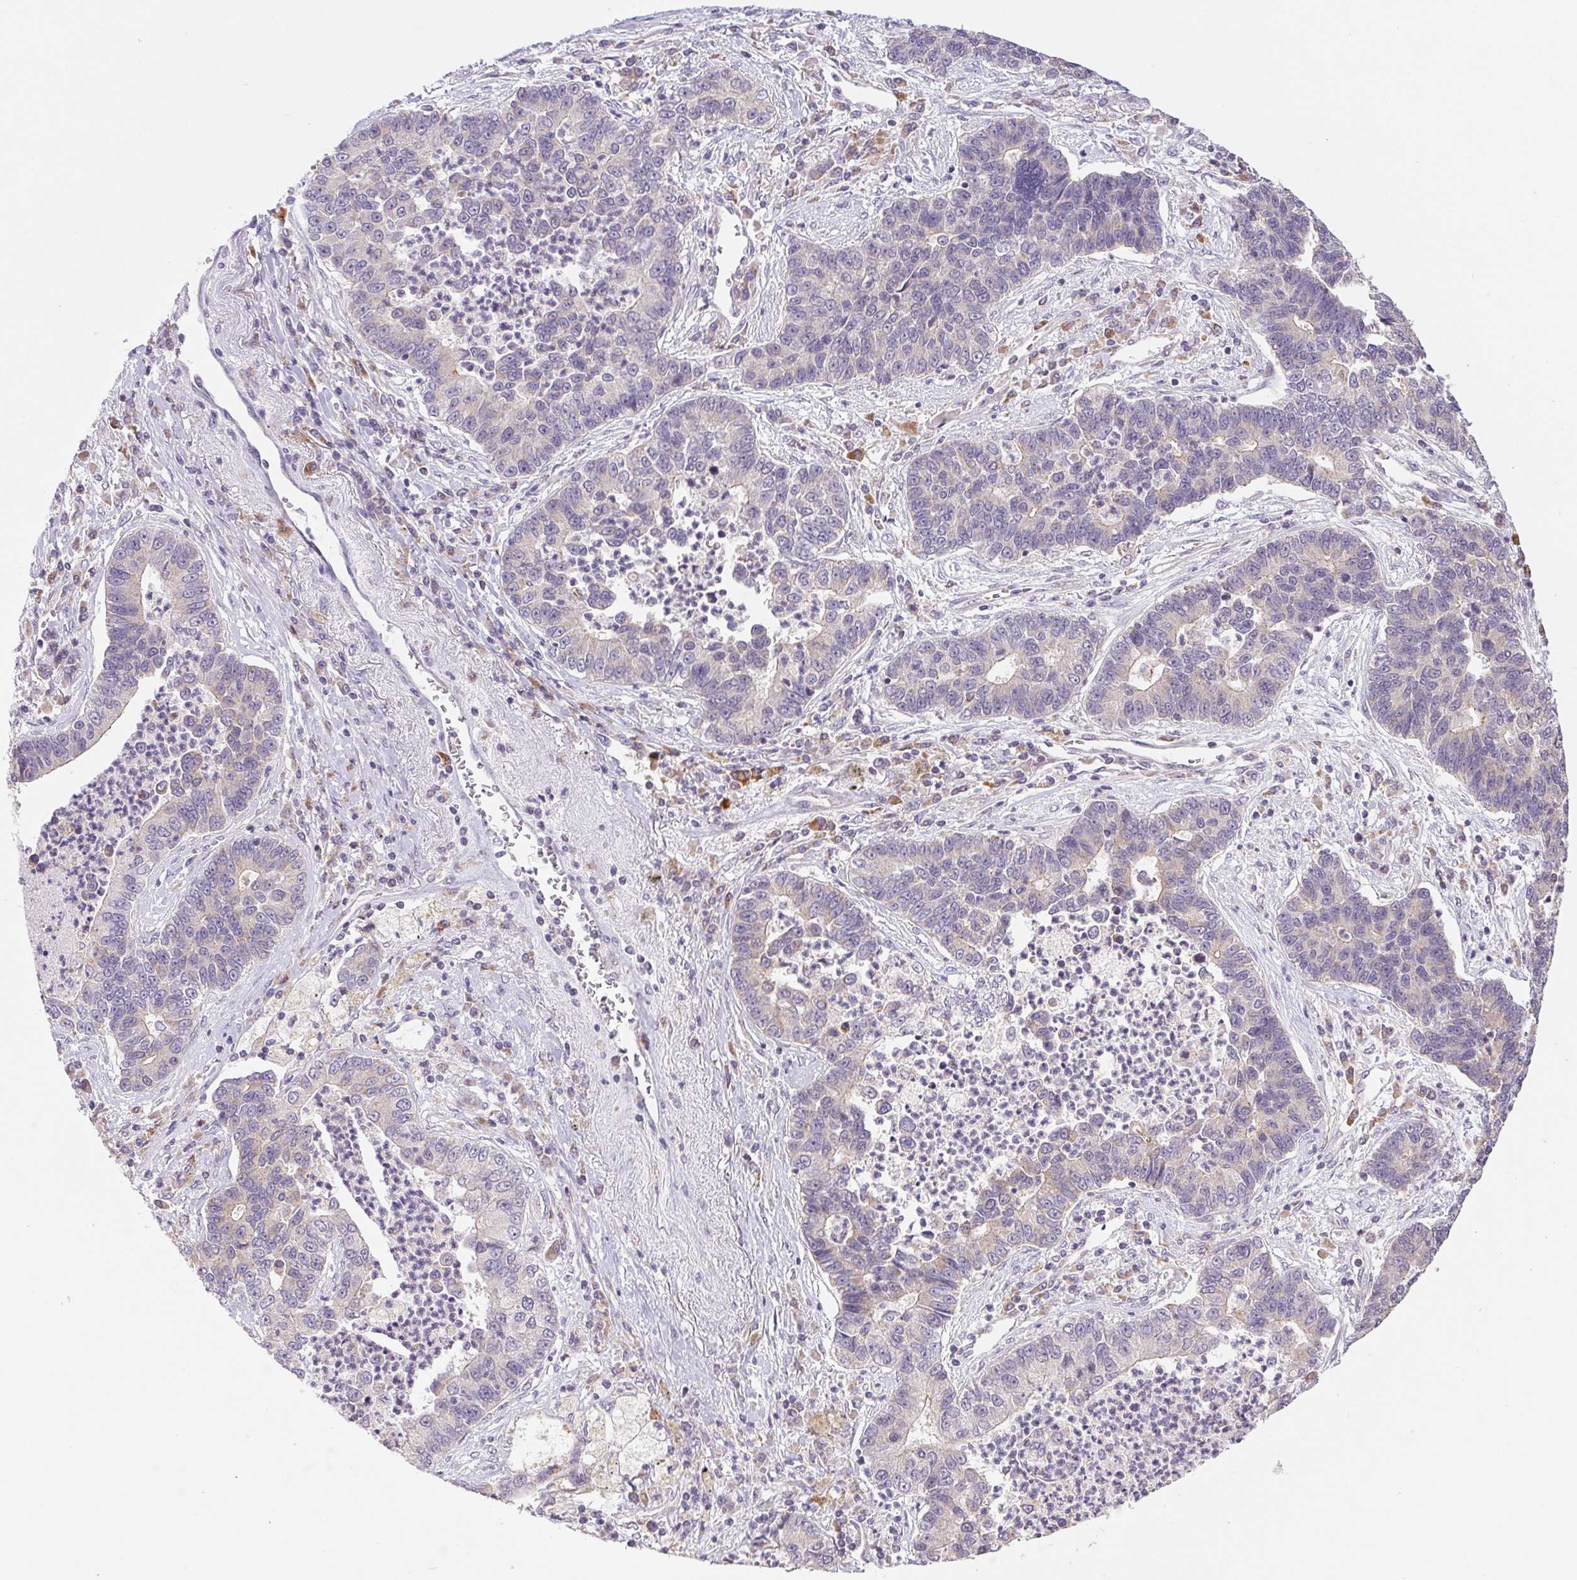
{"staining": {"intensity": "negative", "quantity": "none", "location": "none"}, "tissue": "lung cancer", "cell_type": "Tumor cells", "image_type": "cancer", "snomed": [{"axis": "morphology", "description": "Adenocarcinoma, NOS"}, {"axis": "topography", "description": "Lung"}], "caption": "A high-resolution micrograph shows IHC staining of lung adenocarcinoma, which shows no significant staining in tumor cells.", "gene": "EMC6", "patient": {"sex": "female", "age": 57}}